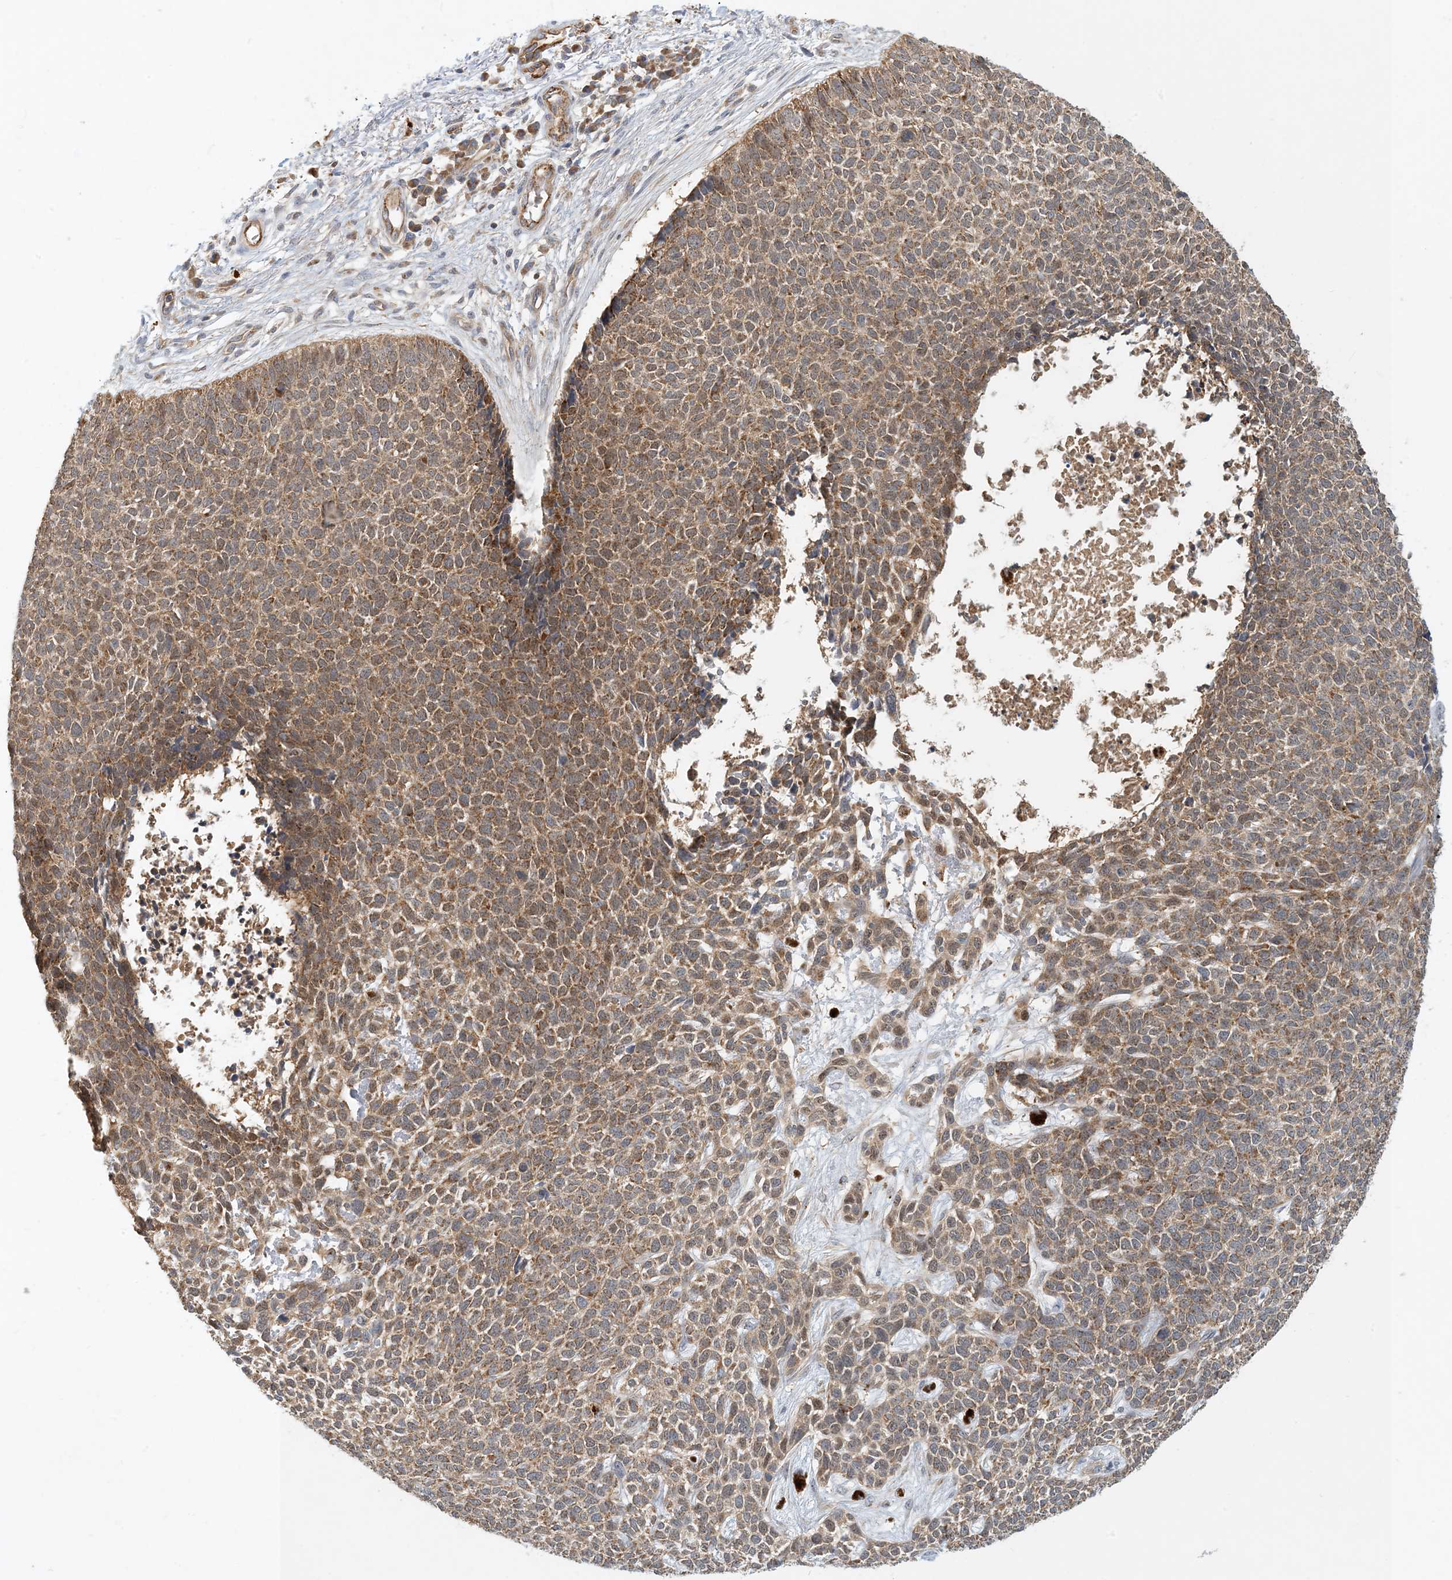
{"staining": {"intensity": "moderate", "quantity": ">75%", "location": "cytoplasmic/membranous"}, "tissue": "skin cancer", "cell_type": "Tumor cells", "image_type": "cancer", "snomed": [{"axis": "morphology", "description": "Basal cell carcinoma"}, {"axis": "topography", "description": "Skin"}], "caption": "Human skin basal cell carcinoma stained with a protein marker shows moderate staining in tumor cells.", "gene": "ZBTB3", "patient": {"sex": "female", "age": 84}}